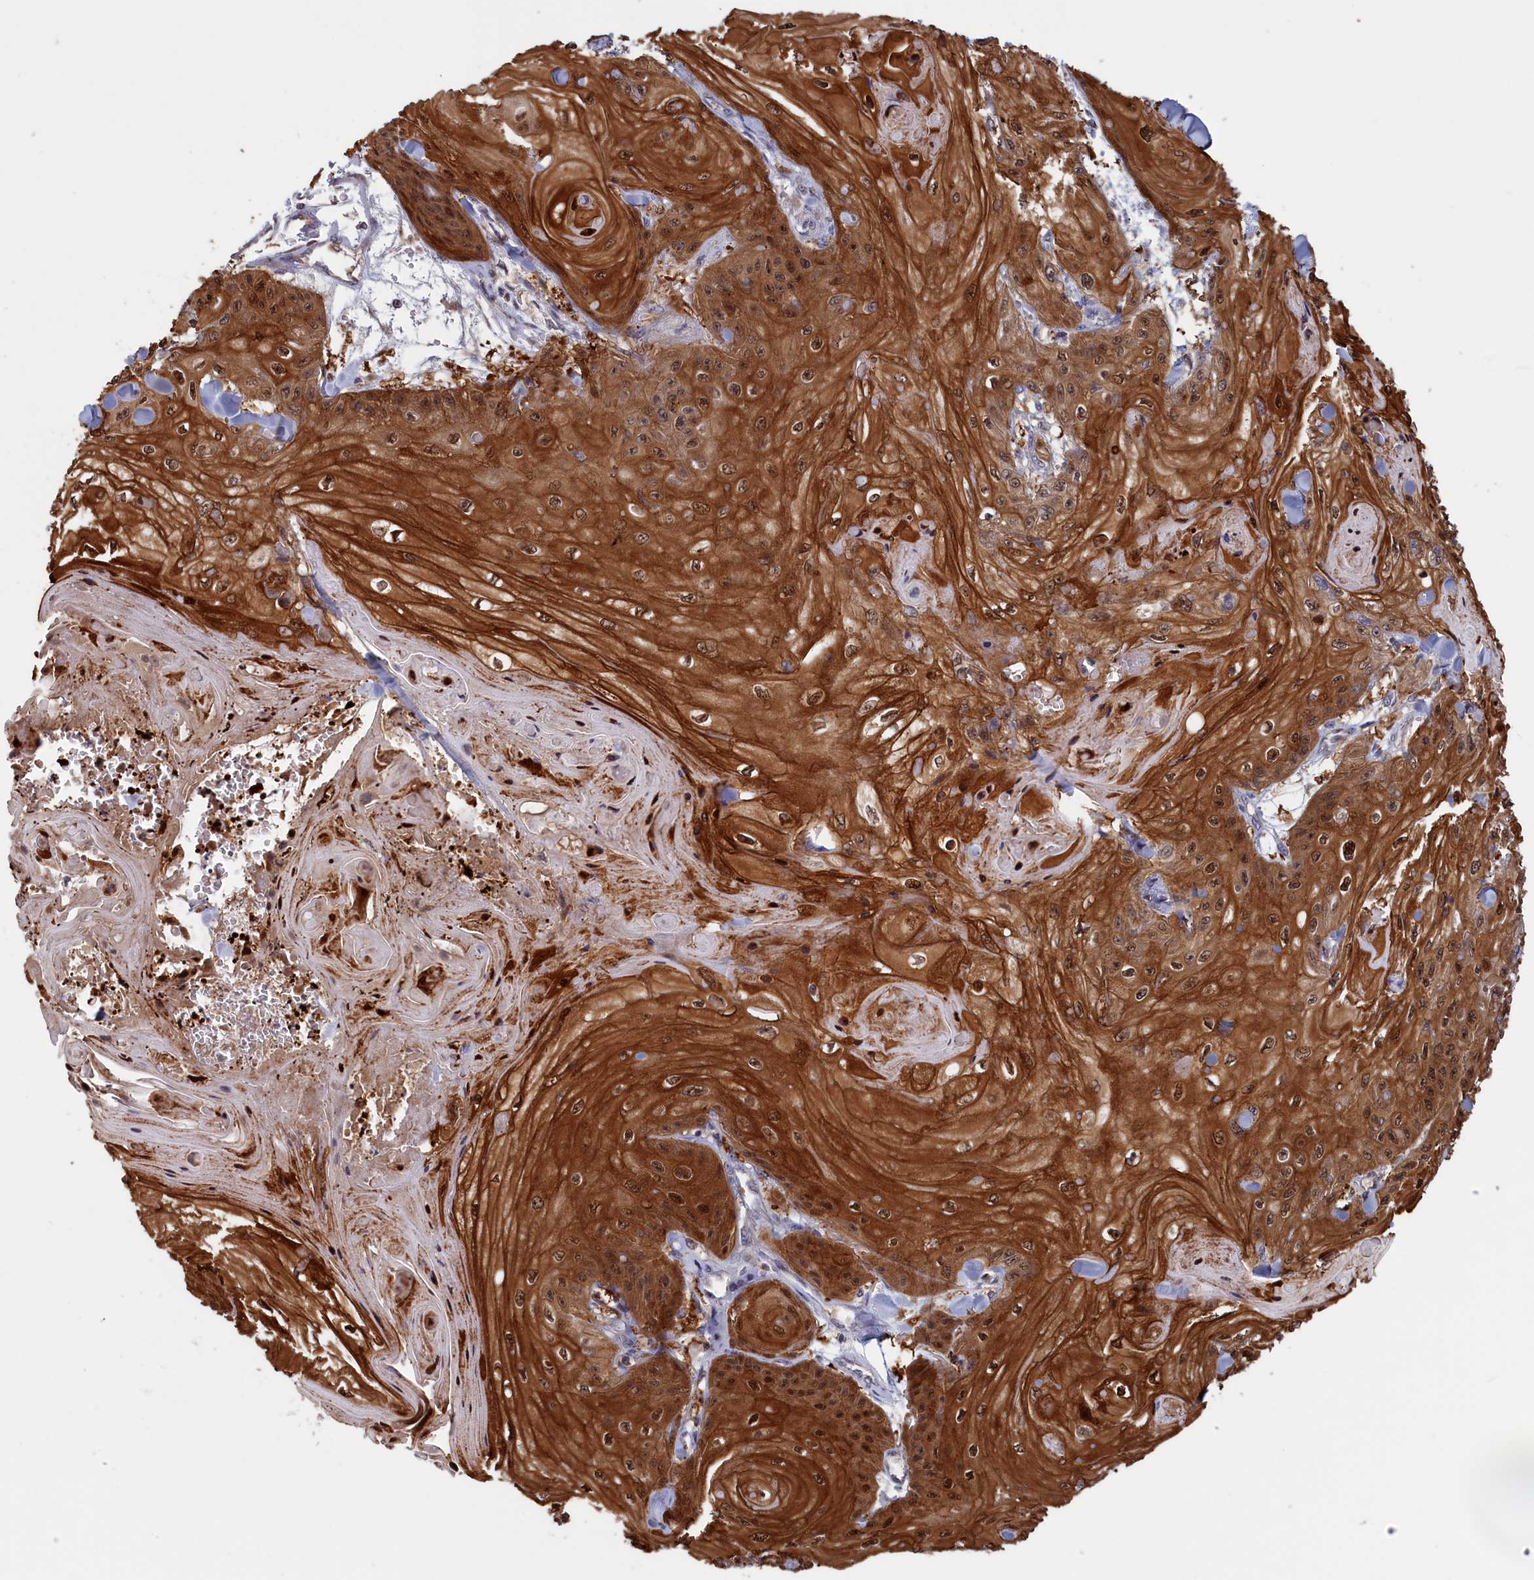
{"staining": {"intensity": "strong", "quantity": ">75%", "location": "cytoplasmic/membranous,nuclear"}, "tissue": "skin cancer", "cell_type": "Tumor cells", "image_type": "cancer", "snomed": [{"axis": "morphology", "description": "Squamous cell carcinoma, NOS"}, {"axis": "topography", "description": "Skin"}], "caption": "Immunohistochemistry of human skin cancer demonstrates high levels of strong cytoplasmic/membranous and nuclear positivity in about >75% of tumor cells.", "gene": "CACTIN", "patient": {"sex": "male", "age": 74}}